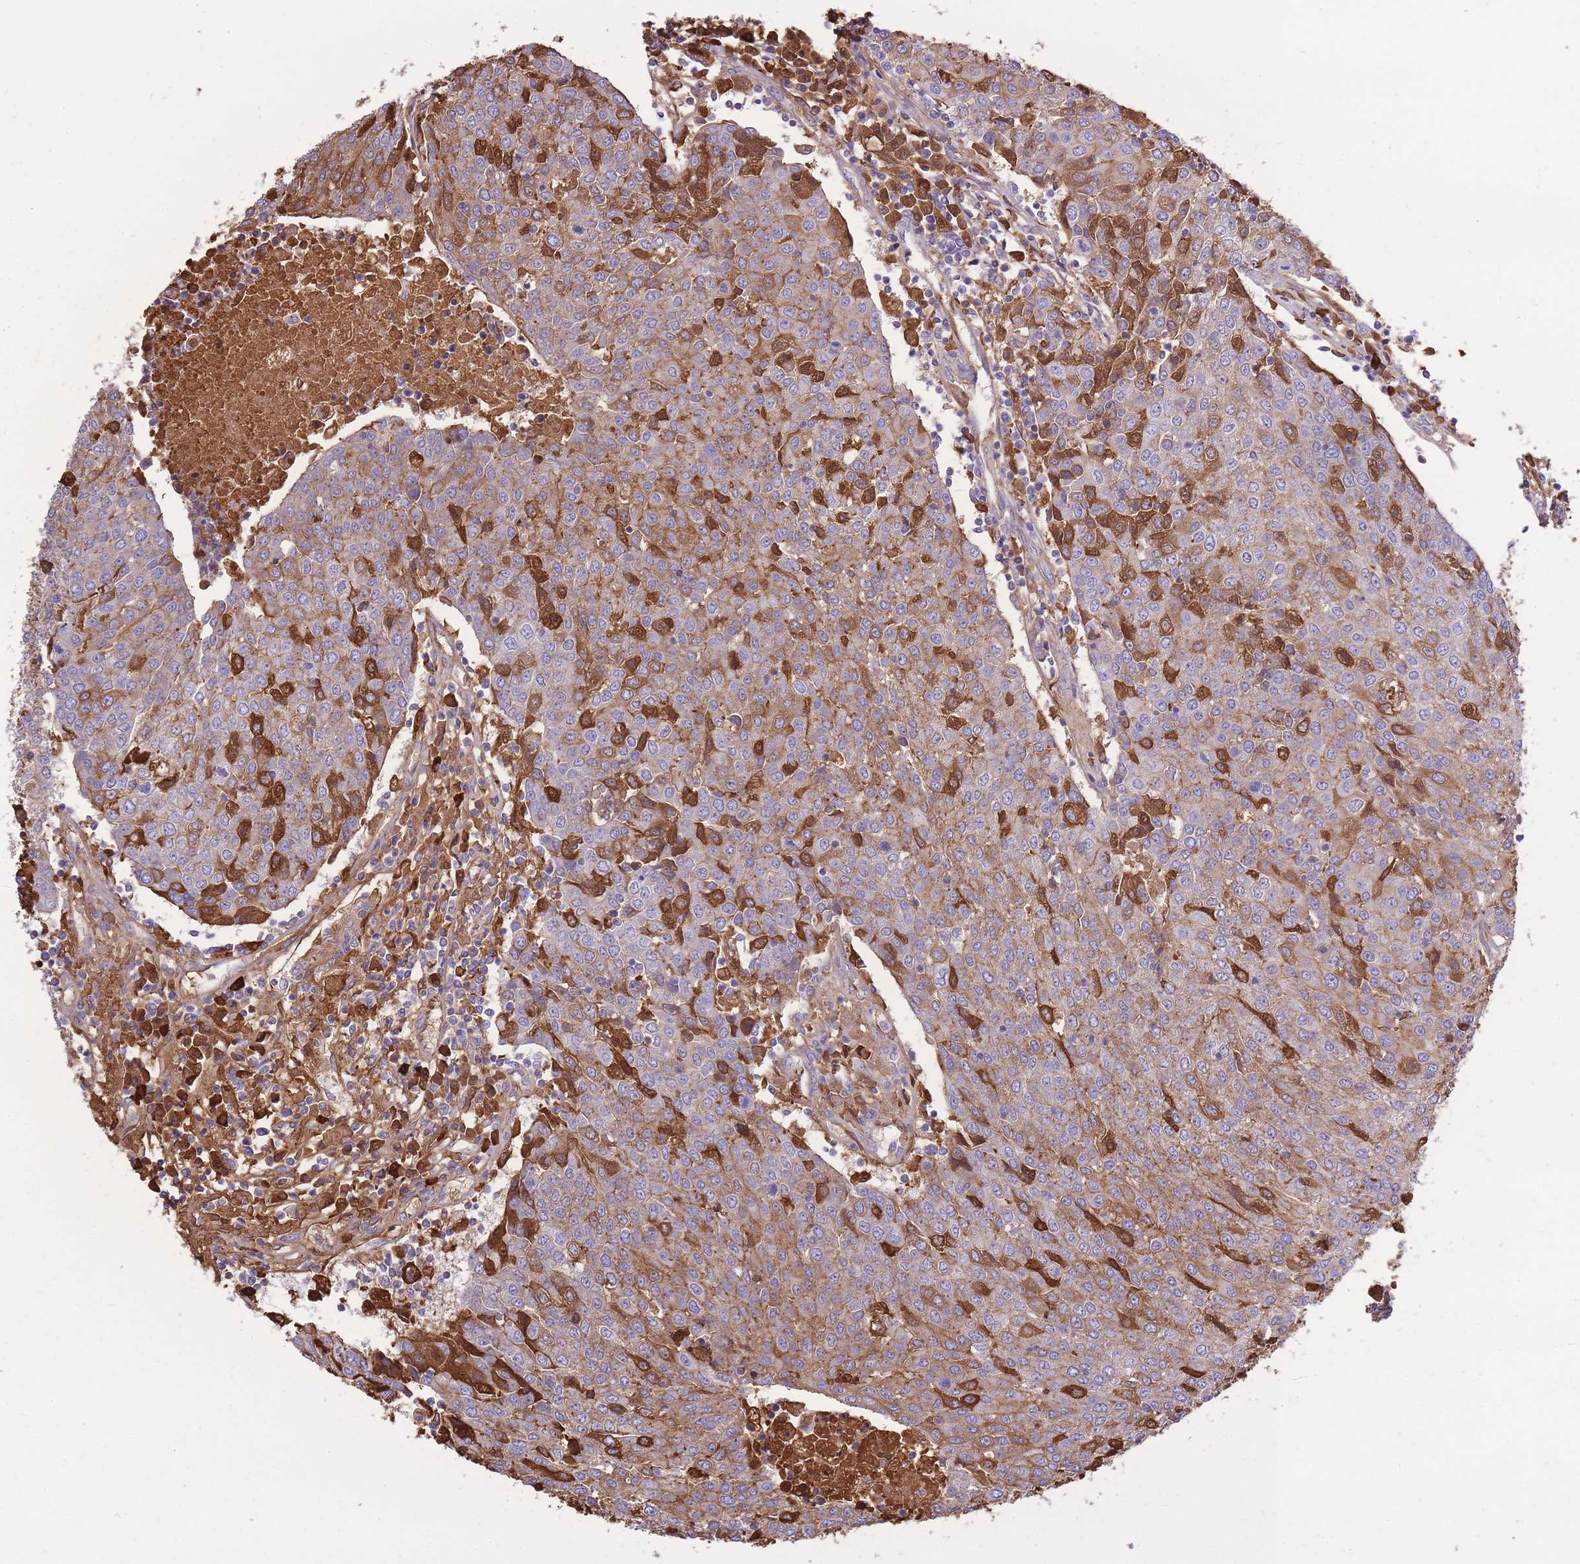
{"staining": {"intensity": "strong", "quantity": "<25%", "location": "cytoplasmic/membranous"}, "tissue": "urothelial cancer", "cell_type": "Tumor cells", "image_type": "cancer", "snomed": [{"axis": "morphology", "description": "Urothelial carcinoma, High grade"}, {"axis": "topography", "description": "Urinary bladder"}], "caption": "Immunohistochemical staining of human urothelial cancer demonstrates strong cytoplasmic/membranous protein staining in approximately <25% of tumor cells.", "gene": "IGKV1D-42", "patient": {"sex": "female", "age": 85}}